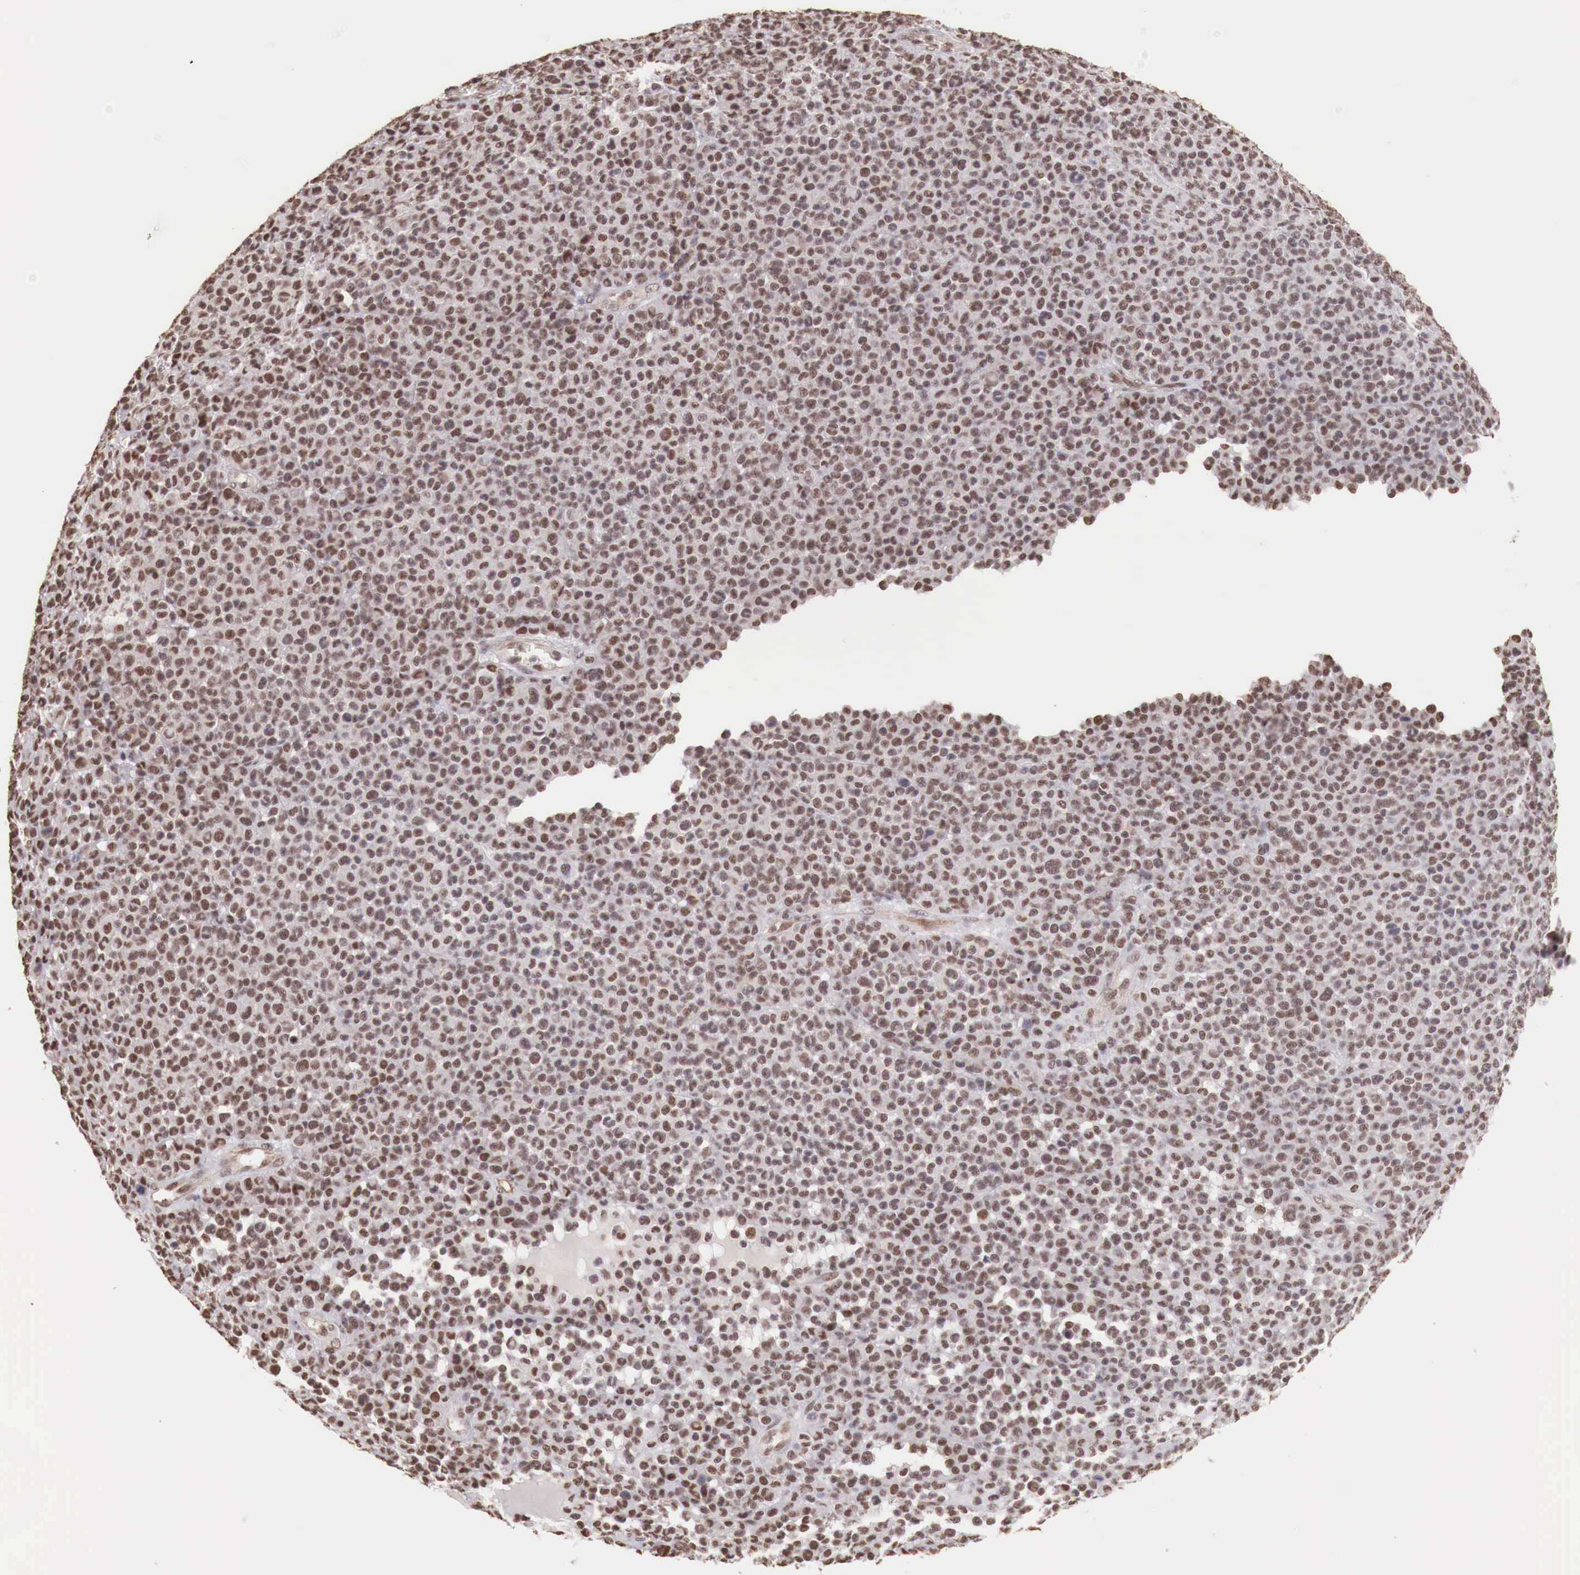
{"staining": {"intensity": "moderate", "quantity": ">75%", "location": "cytoplasmic/membranous,nuclear"}, "tissue": "melanoma", "cell_type": "Tumor cells", "image_type": "cancer", "snomed": [{"axis": "morphology", "description": "Malignant melanoma, Metastatic site"}, {"axis": "topography", "description": "Skin"}], "caption": "Protein staining of malignant melanoma (metastatic site) tissue reveals moderate cytoplasmic/membranous and nuclear staining in about >75% of tumor cells. (DAB (3,3'-diaminobenzidine) = brown stain, brightfield microscopy at high magnification).", "gene": "FOXP2", "patient": {"sex": "male", "age": 32}}